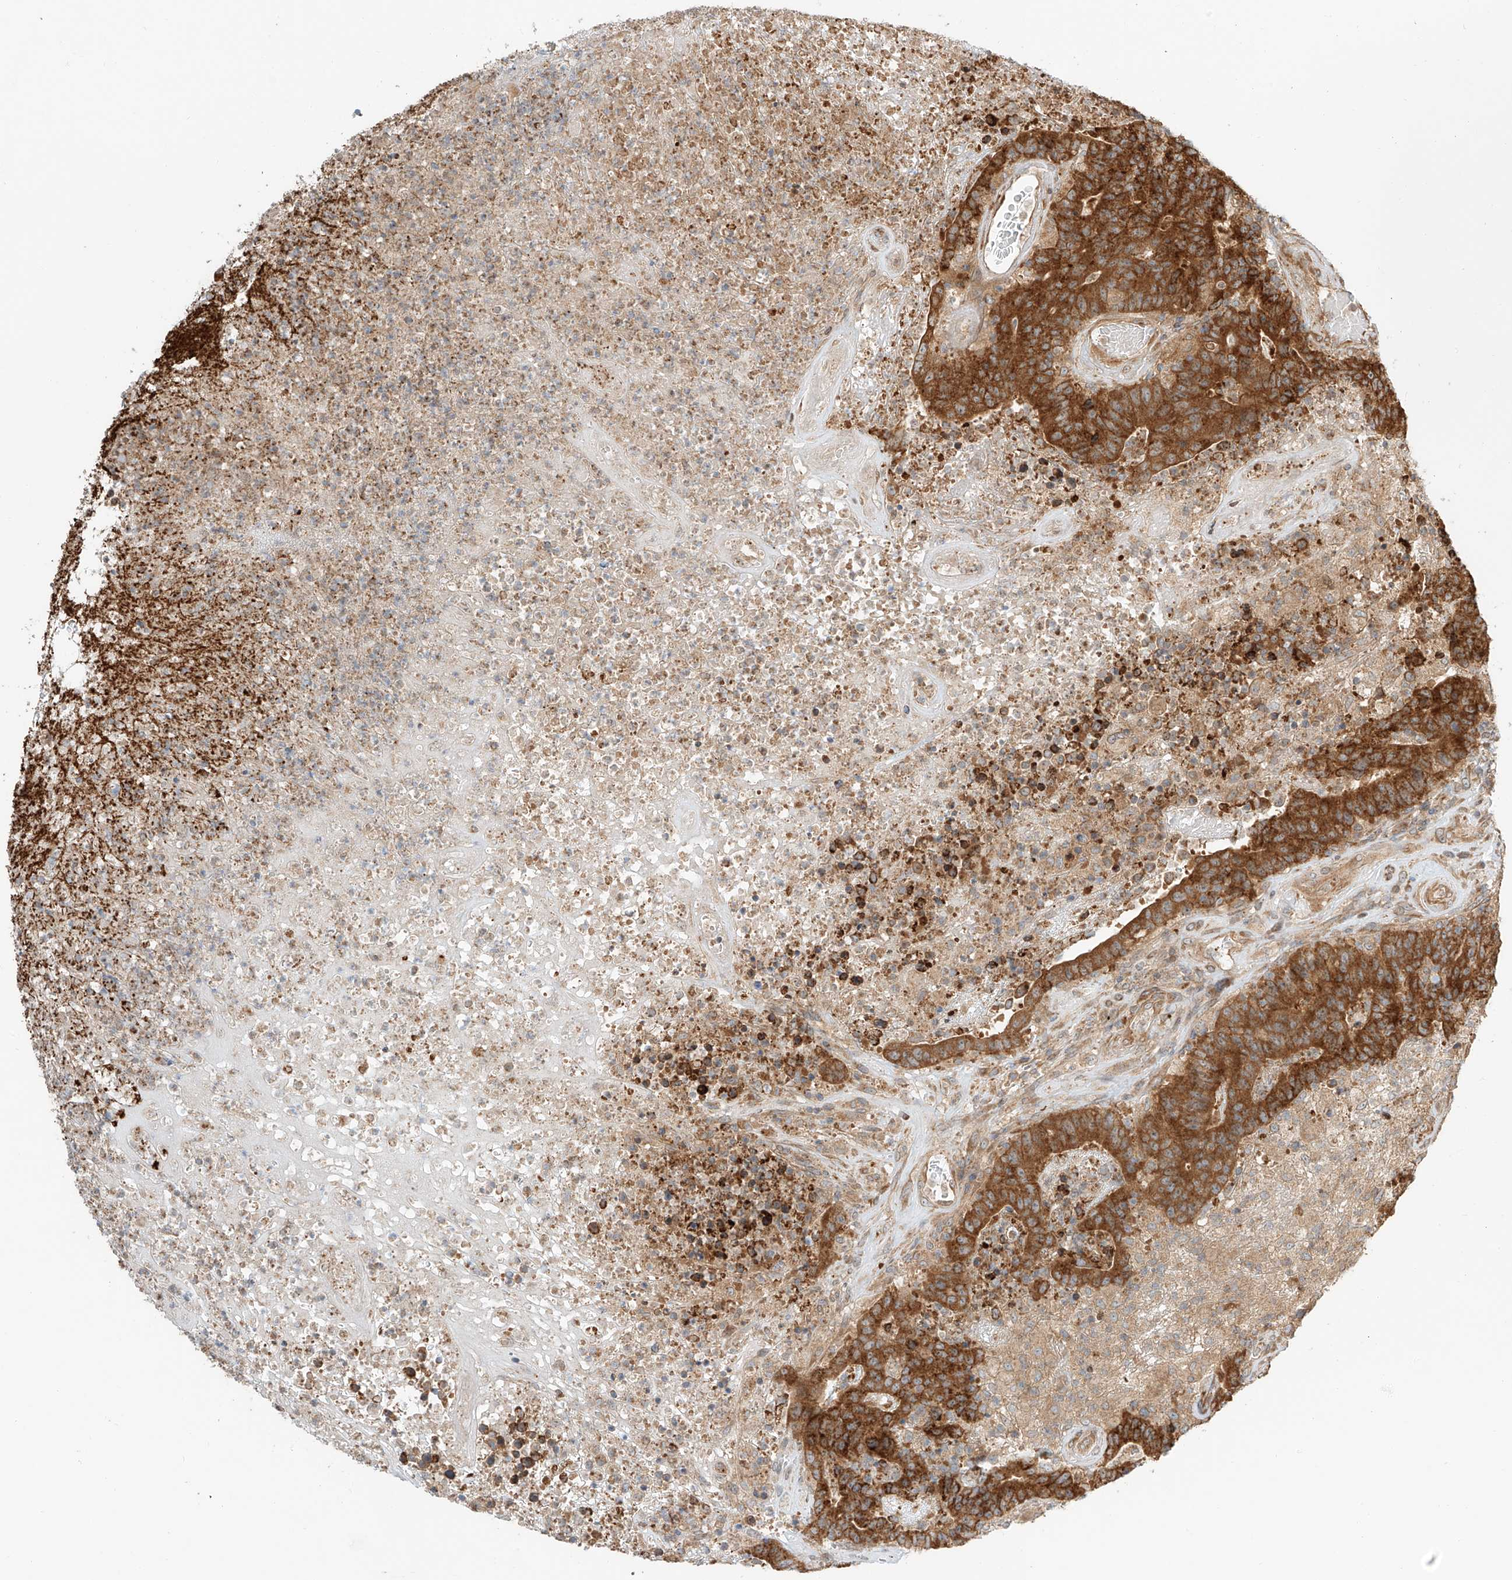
{"staining": {"intensity": "strong", "quantity": ">75%", "location": "cytoplasmic/membranous"}, "tissue": "colorectal cancer", "cell_type": "Tumor cells", "image_type": "cancer", "snomed": [{"axis": "morphology", "description": "Normal tissue, NOS"}, {"axis": "morphology", "description": "Adenocarcinoma, NOS"}, {"axis": "topography", "description": "Colon"}], "caption": "About >75% of tumor cells in colorectal cancer (adenocarcinoma) reveal strong cytoplasmic/membranous protein staining as visualized by brown immunohistochemical staining.", "gene": "CEP162", "patient": {"sex": "female", "age": 75}}